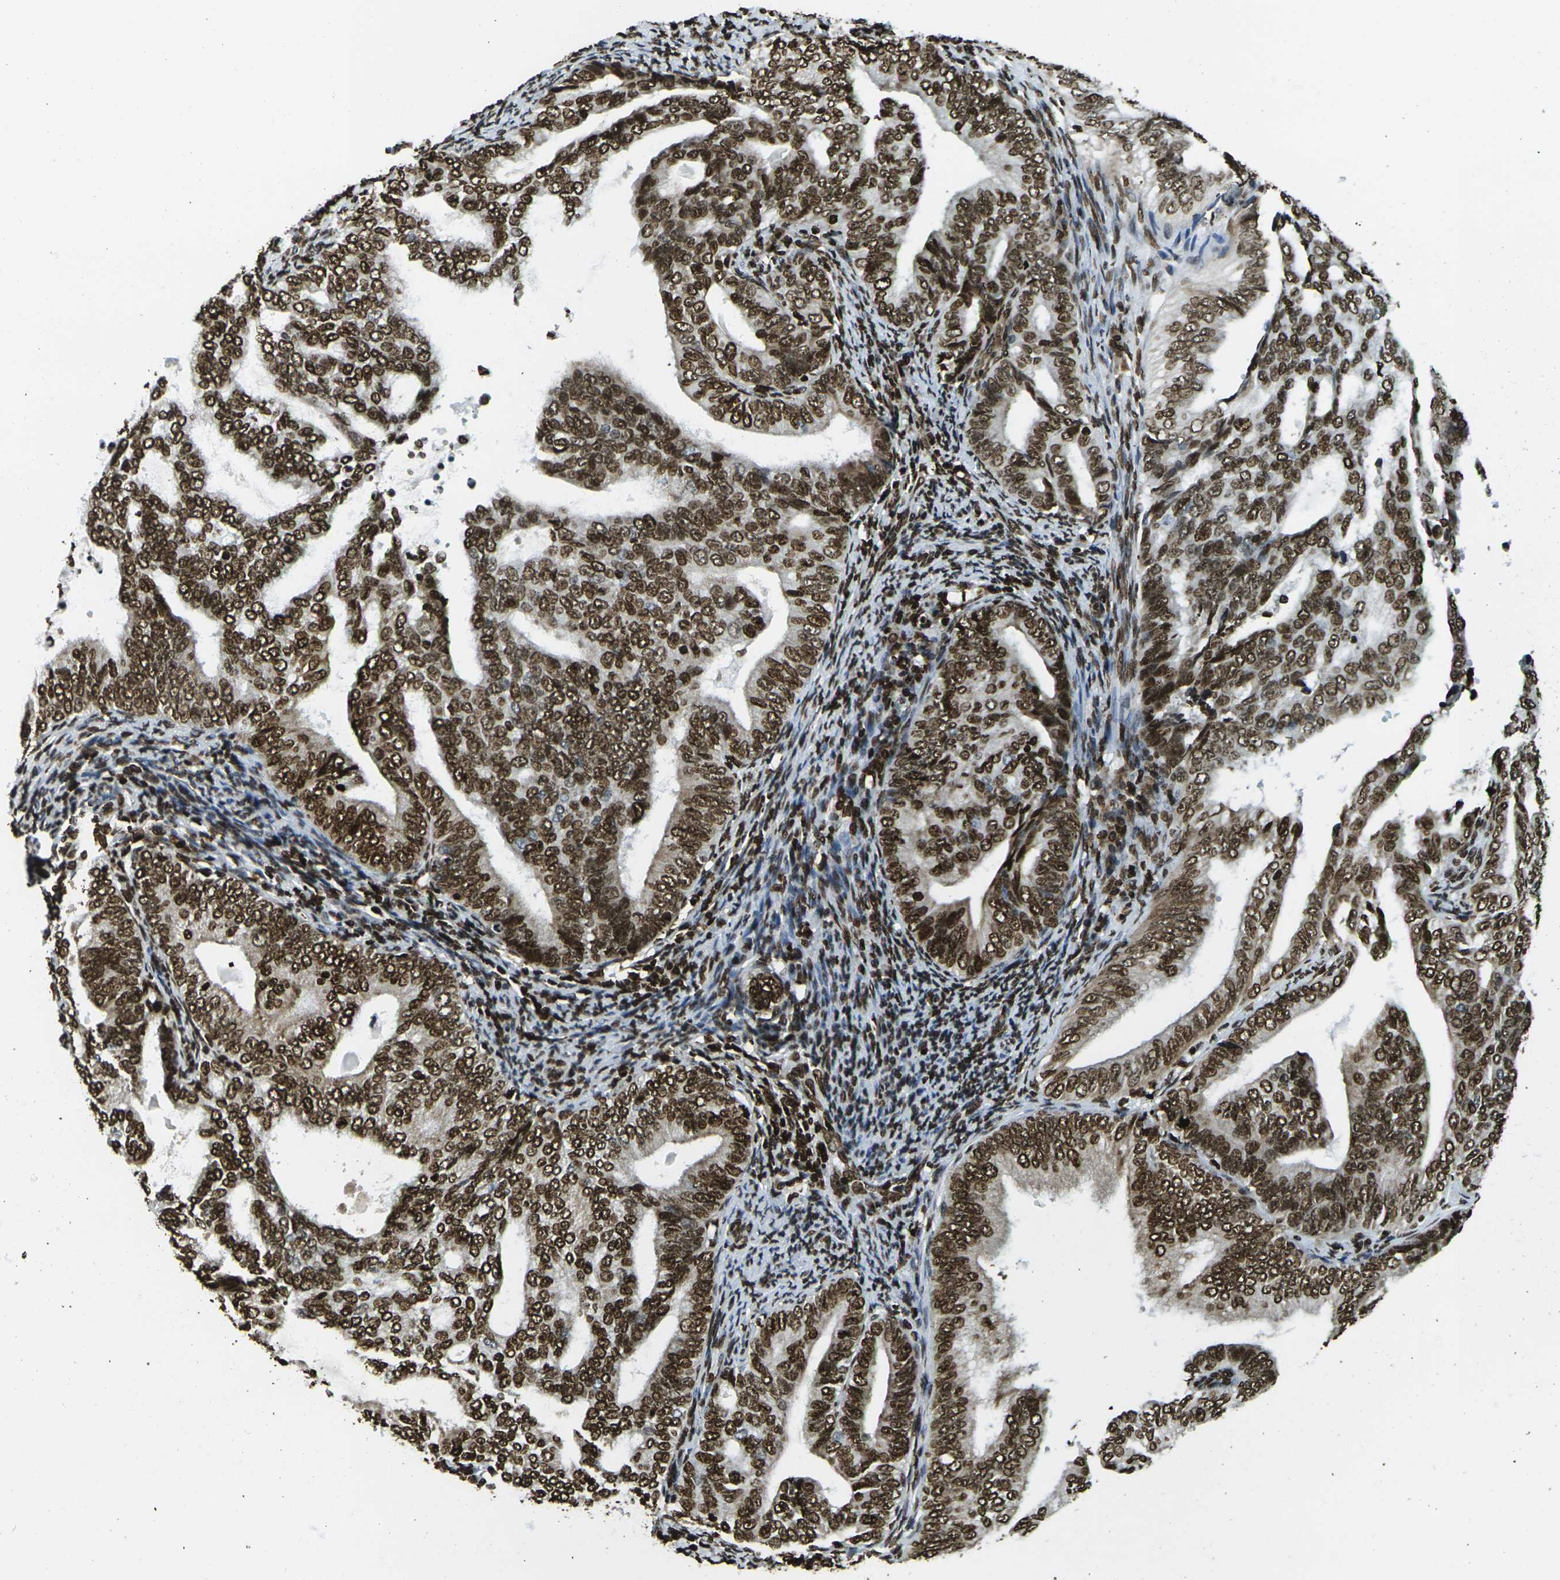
{"staining": {"intensity": "strong", "quantity": ">75%", "location": "nuclear"}, "tissue": "endometrial cancer", "cell_type": "Tumor cells", "image_type": "cancer", "snomed": [{"axis": "morphology", "description": "Adenocarcinoma, NOS"}, {"axis": "topography", "description": "Endometrium"}], "caption": "Protein staining by immunohistochemistry (IHC) reveals strong nuclear staining in approximately >75% of tumor cells in endometrial cancer. (DAB (3,3'-diaminobenzidine) IHC, brown staining for protein, blue staining for nuclei).", "gene": "H1-2", "patient": {"sex": "female", "age": 58}}